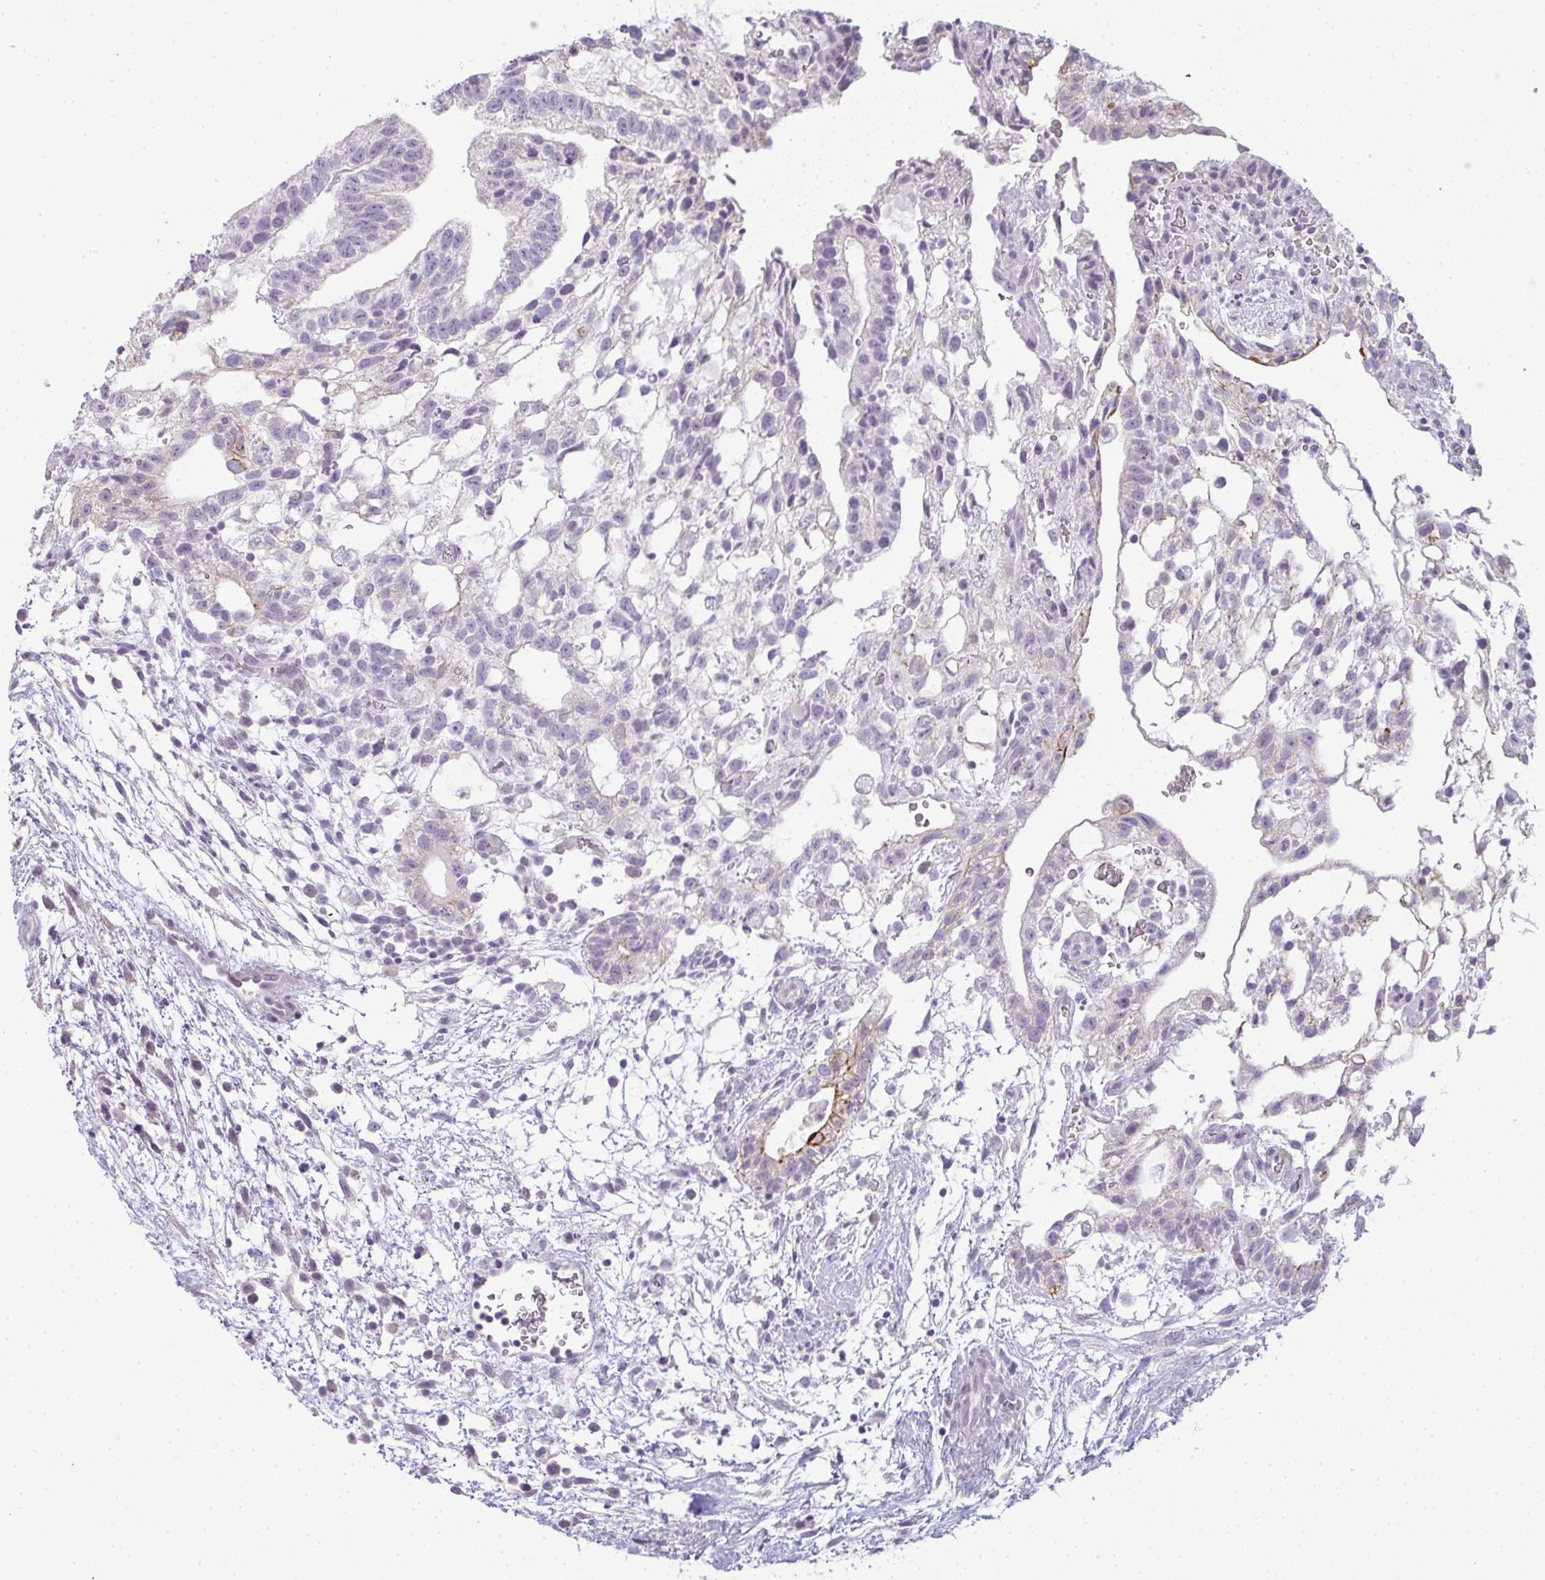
{"staining": {"intensity": "moderate", "quantity": "<25%", "location": "cytoplasmic/membranous"}, "tissue": "testis cancer", "cell_type": "Tumor cells", "image_type": "cancer", "snomed": [{"axis": "morphology", "description": "Carcinoma, Embryonal, NOS"}, {"axis": "topography", "description": "Testis"}], "caption": "Immunohistochemistry of testis embryonal carcinoma shows low levels of moderate cytoplasmic/membranous positivity in approximately <25% of tumor cells. The protein of interest is stained brown, and the nuclei are stained in blue (DAB IHC with brightfield microscopy, high magnification).", "gene": "SIRPB2", "patient": {"sex": "male", "age": 32}}